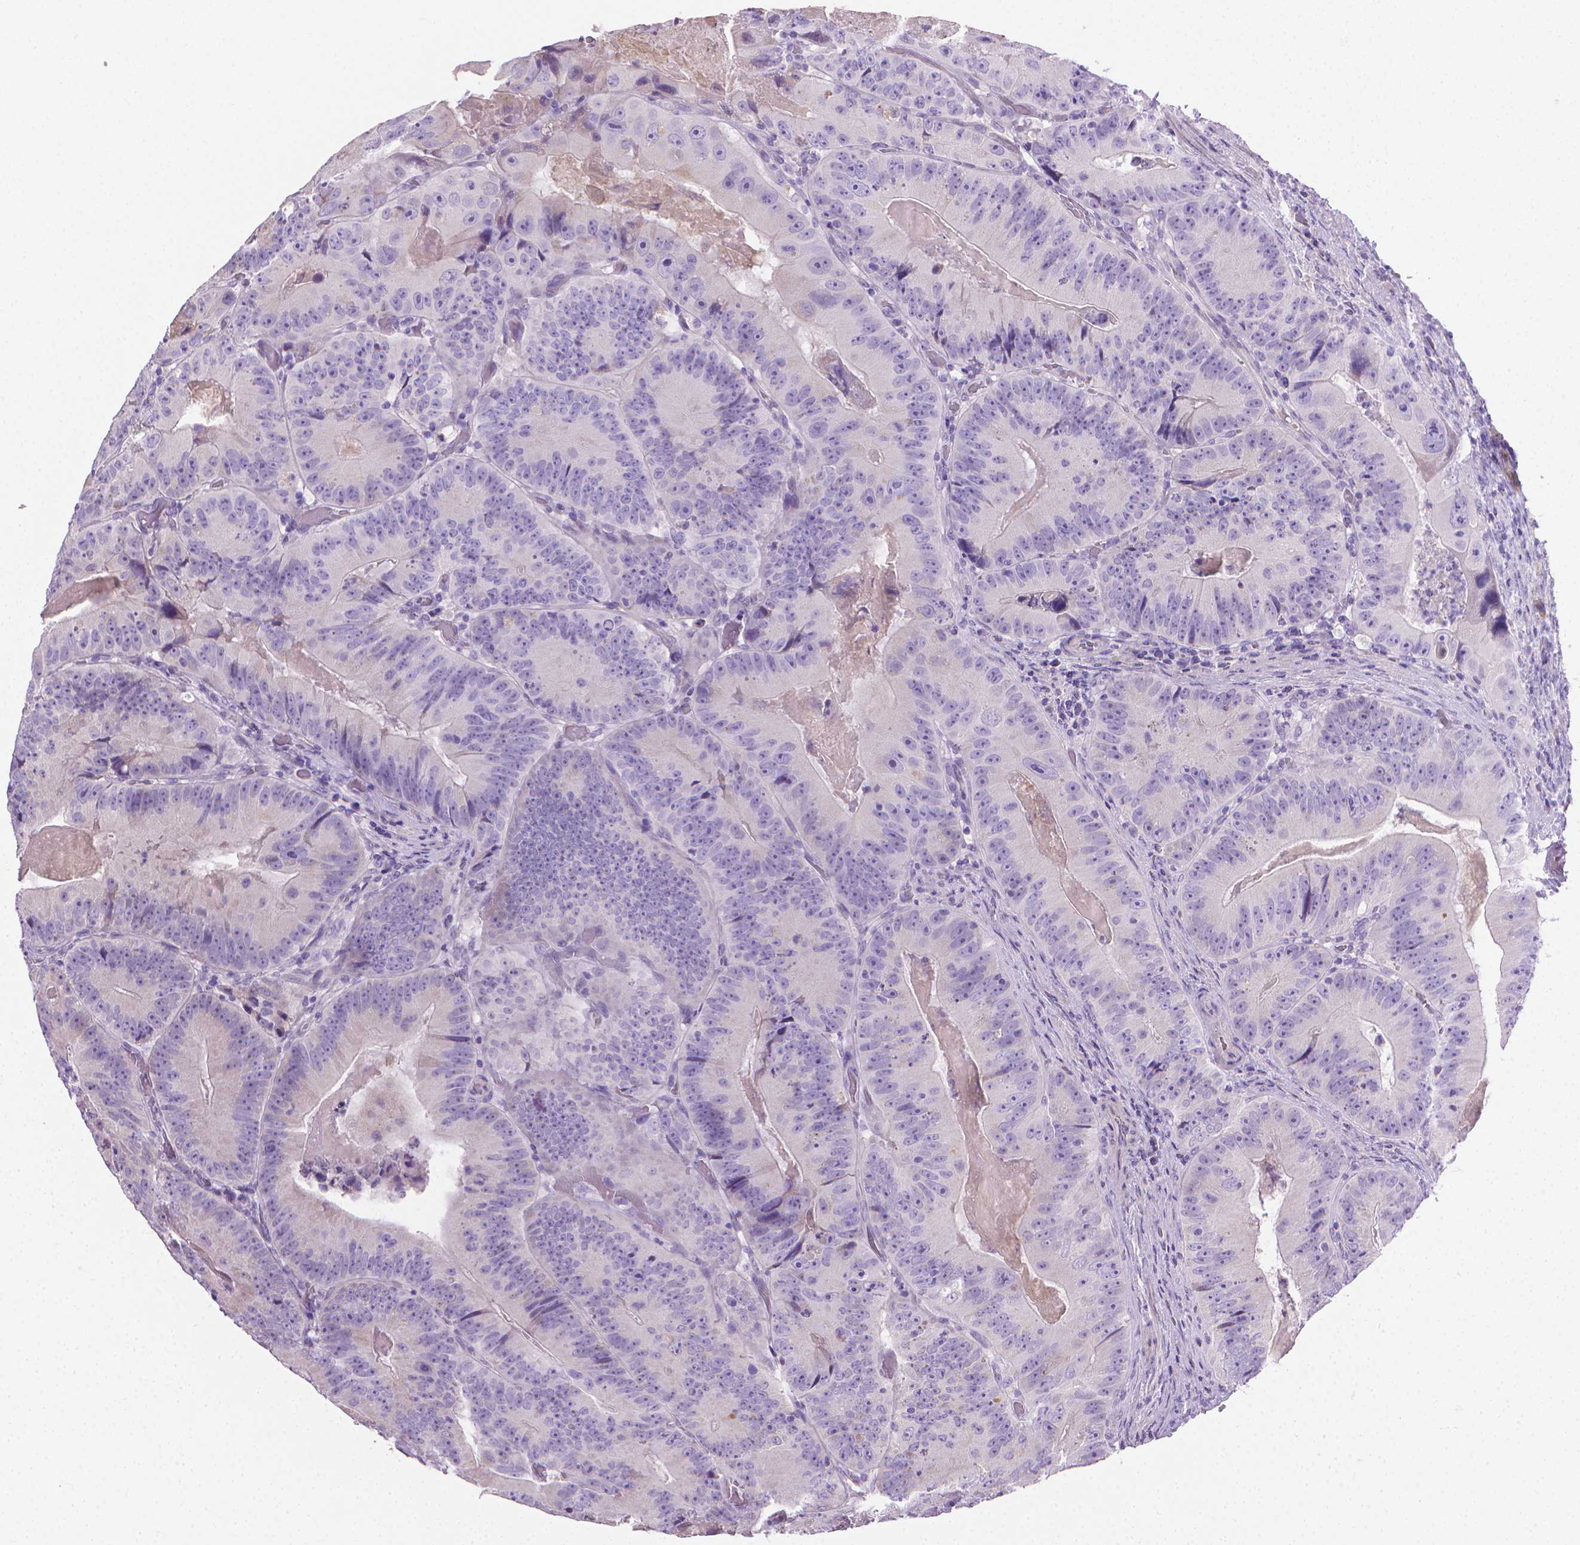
{"staining": {"intensity": "negative", "quantity": "none", "location": "none"}, "tissue": "colorectal cancer", "cell_type": "Tumor cells", "image_type": "cancer", "snomed": [{"axis": "morphology", "description": "Adenocarcinoma, NOS"}, {"axis": "topography", "description": "Colon"}], "caption": "Human adenocarcinoma (colorectal) stained for a protein using IHC shows no staining in tumor cells.", "gene": "PNMA2", "patient": {"sex": "female", "age": 86}}